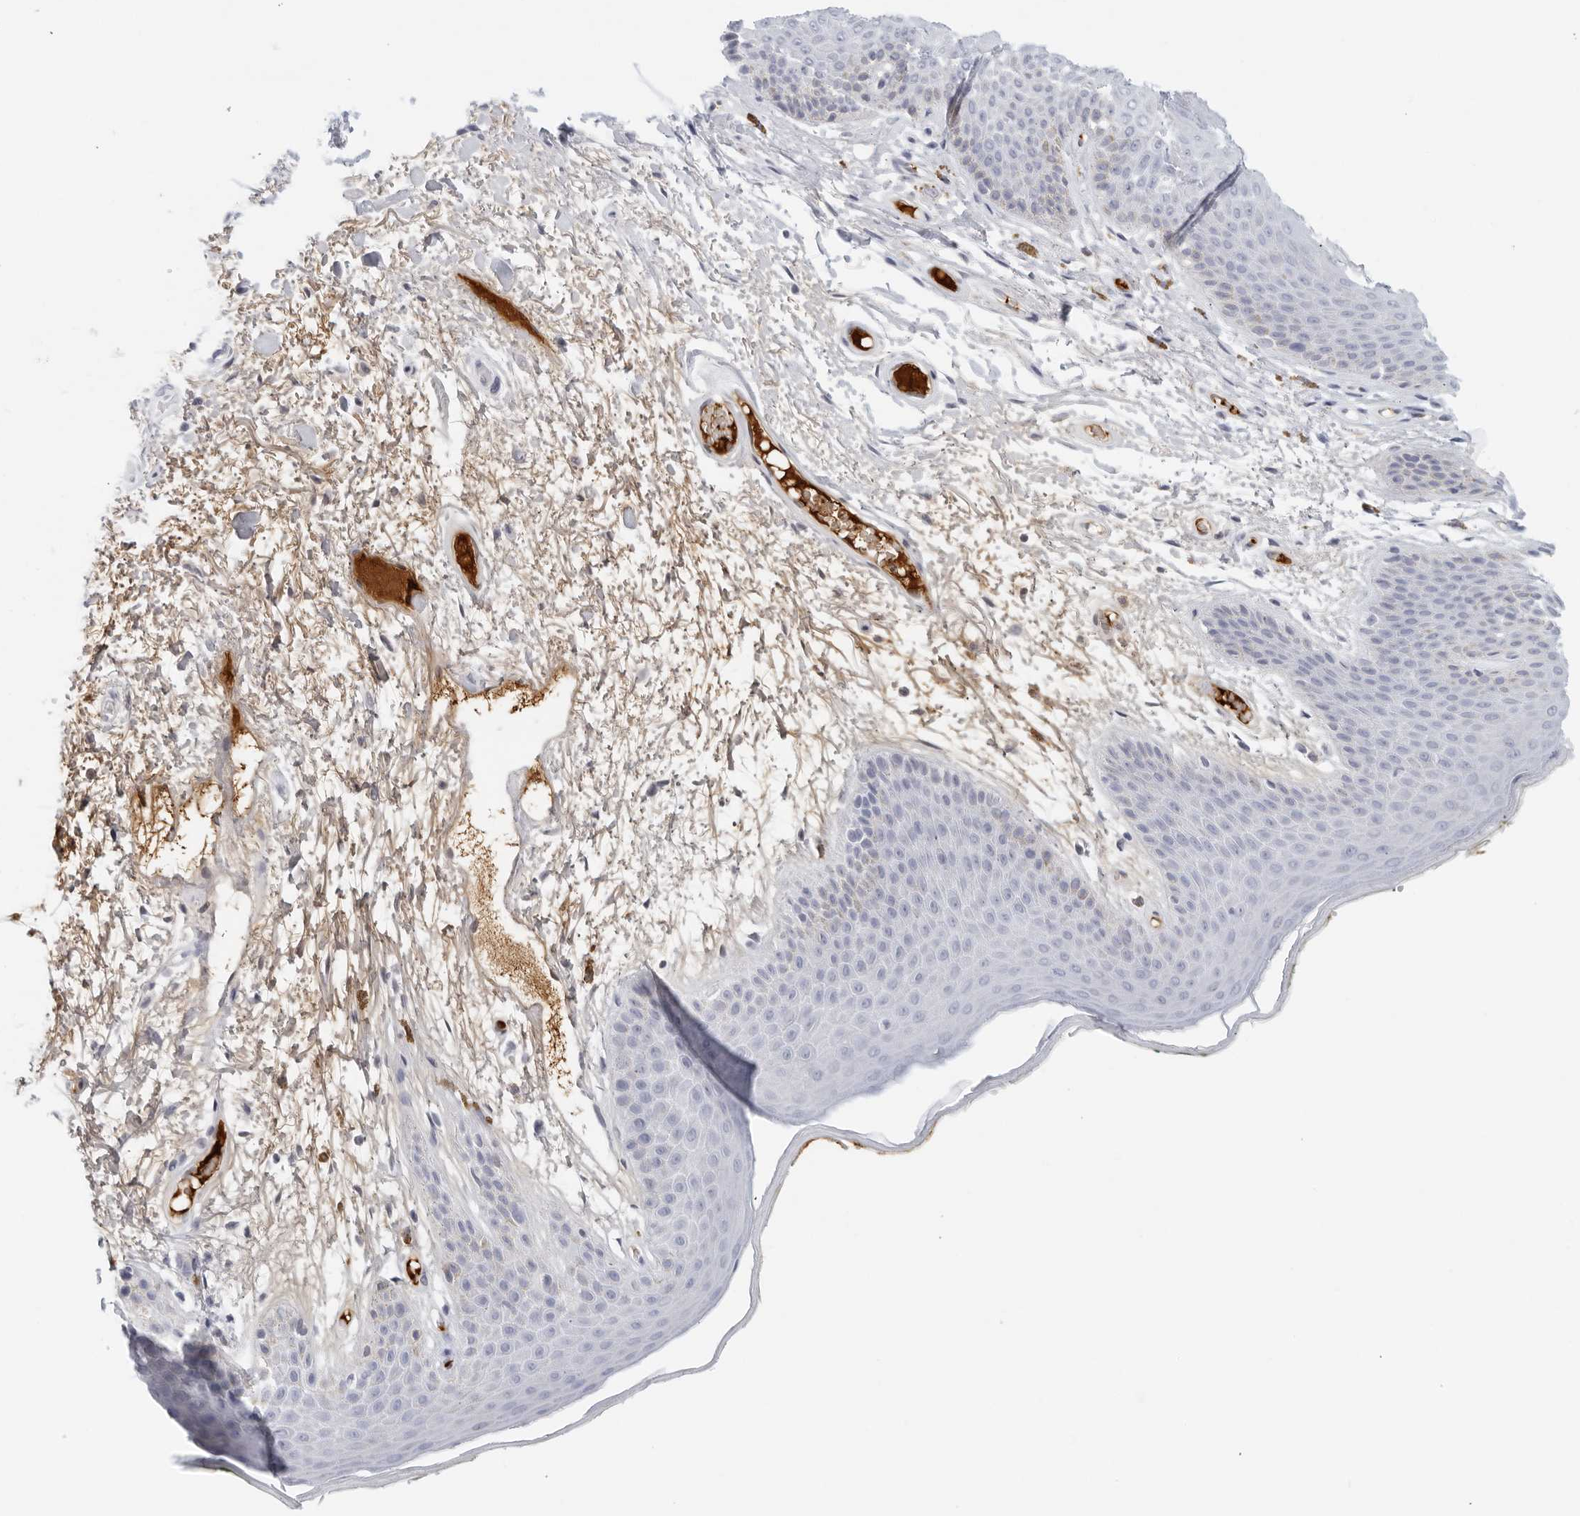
{"staining": {"intensity": "moderate", "quantity": "<25%", "location": "cytoplasmic/membranous"}, "tissue": "skin", "cell_type": "Epidermal cells", "image_type": "normal", "snomed": [{"axis": "morphology", "description": "Normal tissue, NOS"}, {"axis": "topography", "description": "Anal"}], "caption": "Immunohistochemistry (IHC) staining of unremarkable skin, which shows low levels of moderate cytoplasmic/membranous staining in about <25% of epidermal cells indicating moderate cytoplasmic/membranous protein staining. The staining was performed using DAB (brown) for protein detection and nuclei were counterstained in hematoxylin (blue).", "gene": "FGG", "patient": {"sex": "male", "age": 74}}